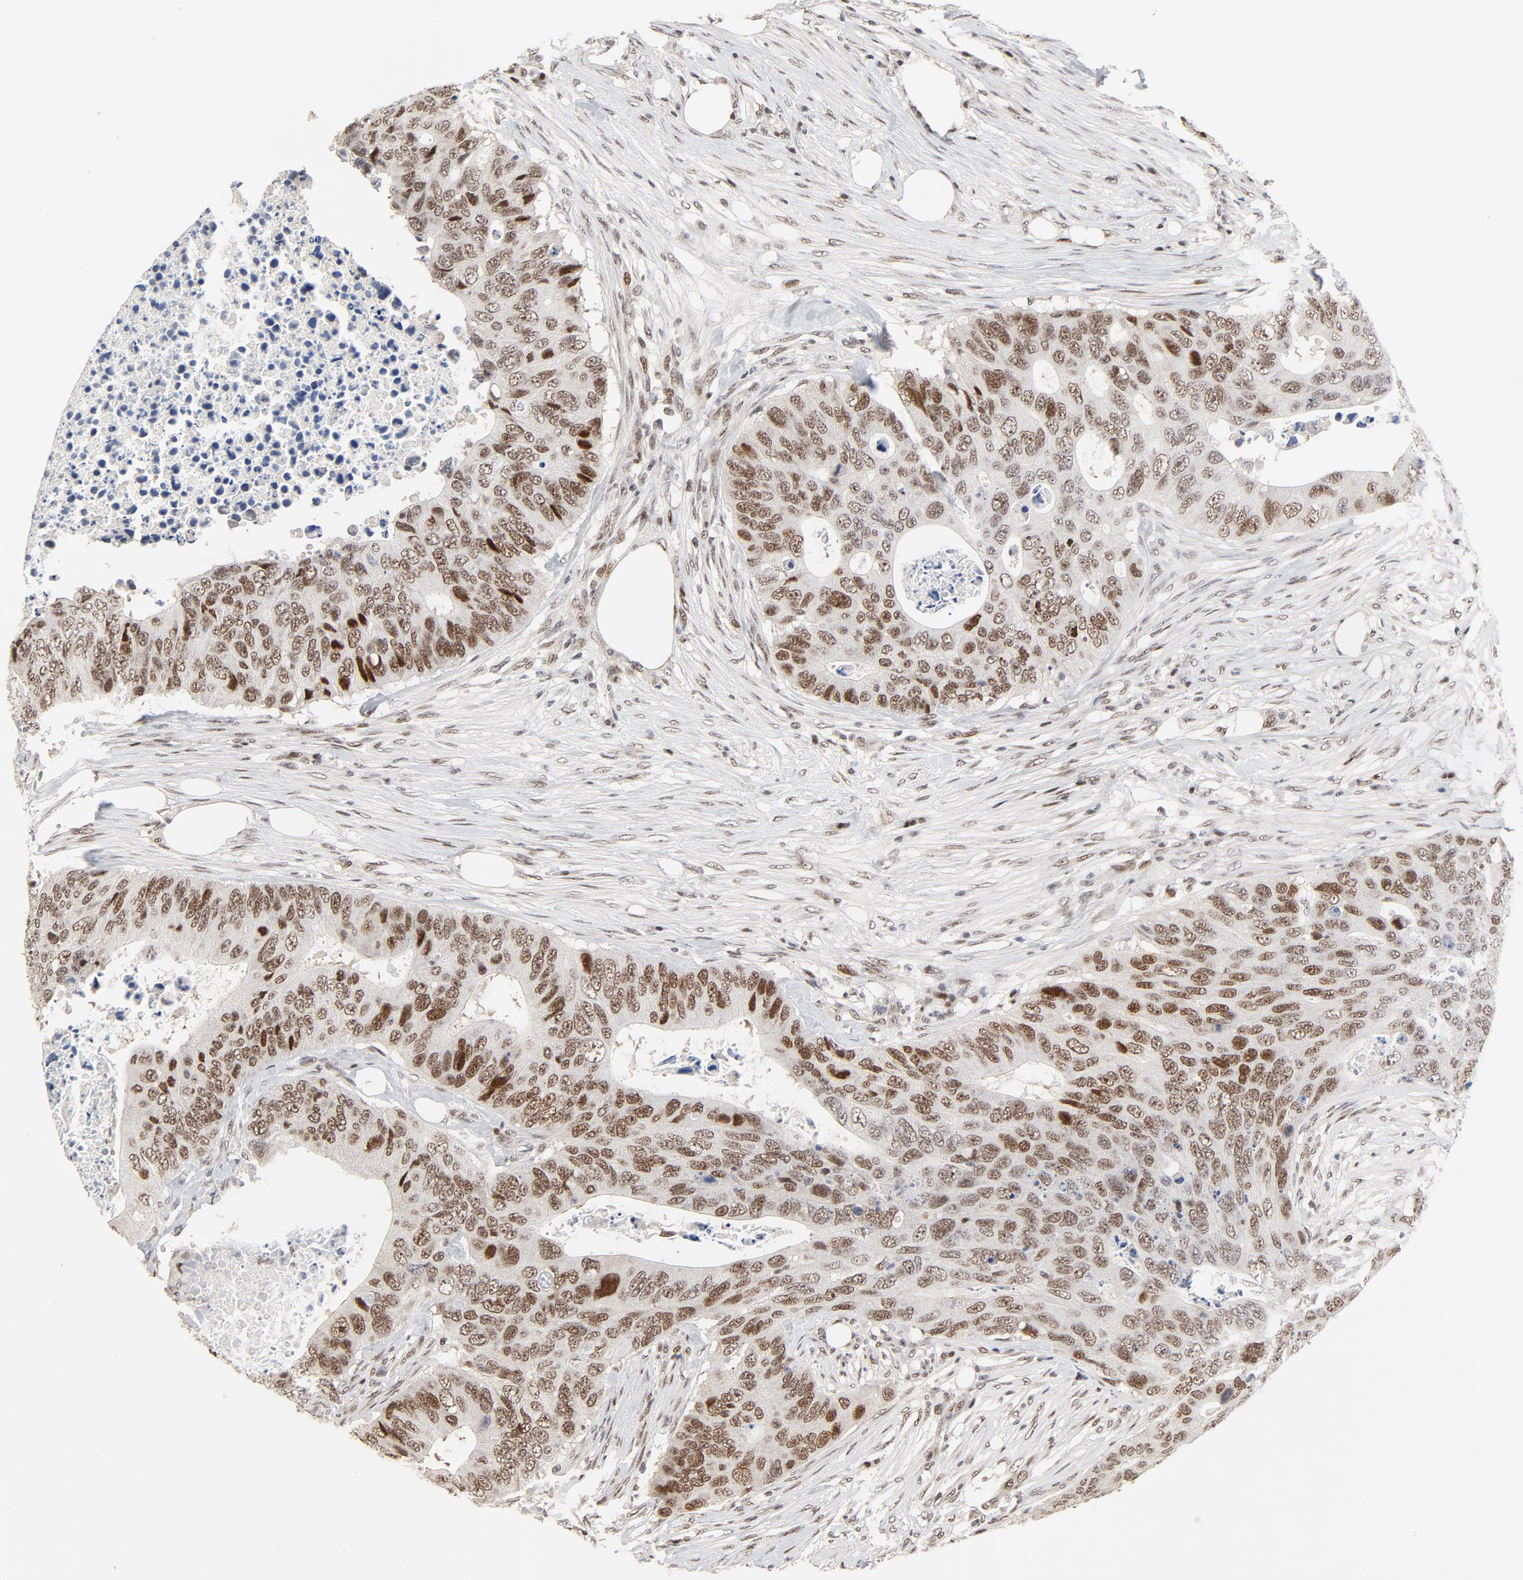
{"staining": {"intensity": "moderate", "quantity": ">75%", "location": "nuclear"}, "tissue": "colorectal cancer", "cell_type": "Tumor cells", "image_type": "cancer", "snomed": [{"axis": "morphology", "description": "Adenocarcinoma, NOS"}, {"axis": "topography", "description": "Colon"}], "caption": "The histopathology image reveals staining of colorectal adenocarcinoma, revealing moderate nuclear protein expression (brown color) within tumor cells.", "gene": "GTF2I", "patient": {"sex": "male", "age": 71}}